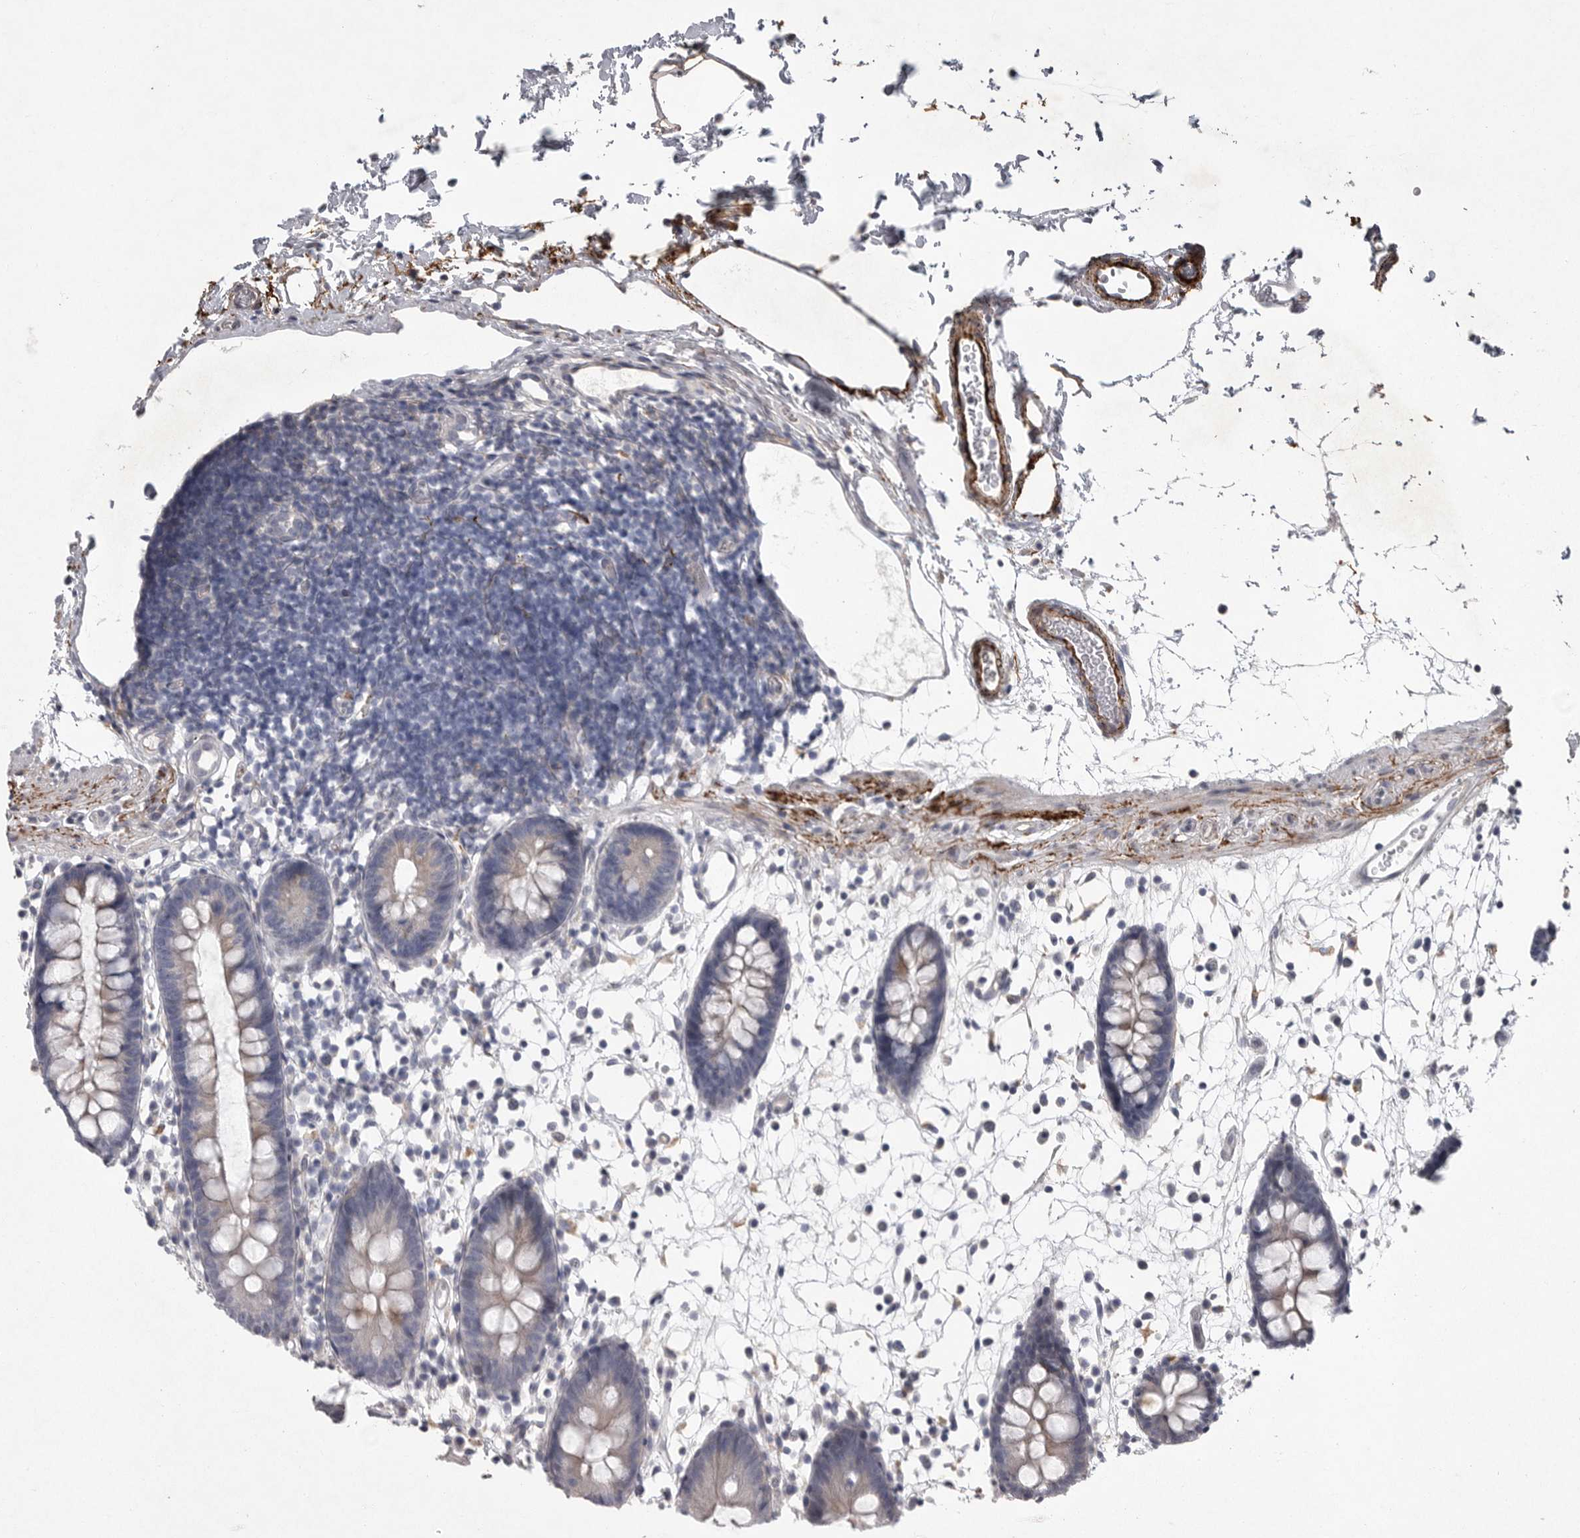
{"staining": {"intensity": "moderate", "quantity": ">75%", "location": "cytoplasmic/membranous"}, "tissue": "colon", "cell_type": "Endothelial cells", "image_type": "normal", "snomed": [{"axis": "morphology", "description": "Normal tissue, NOS"}, {"axis": "topography", "description": "Colon"}], "caption": "Immunohistochemical staining of normal colon reveals medium levels of moderate cytoplasmic/membranous positivity in approximately >75% of endothelial cells.", "gene": "CRP", "patient": {"sex": "male", "age": 56}}